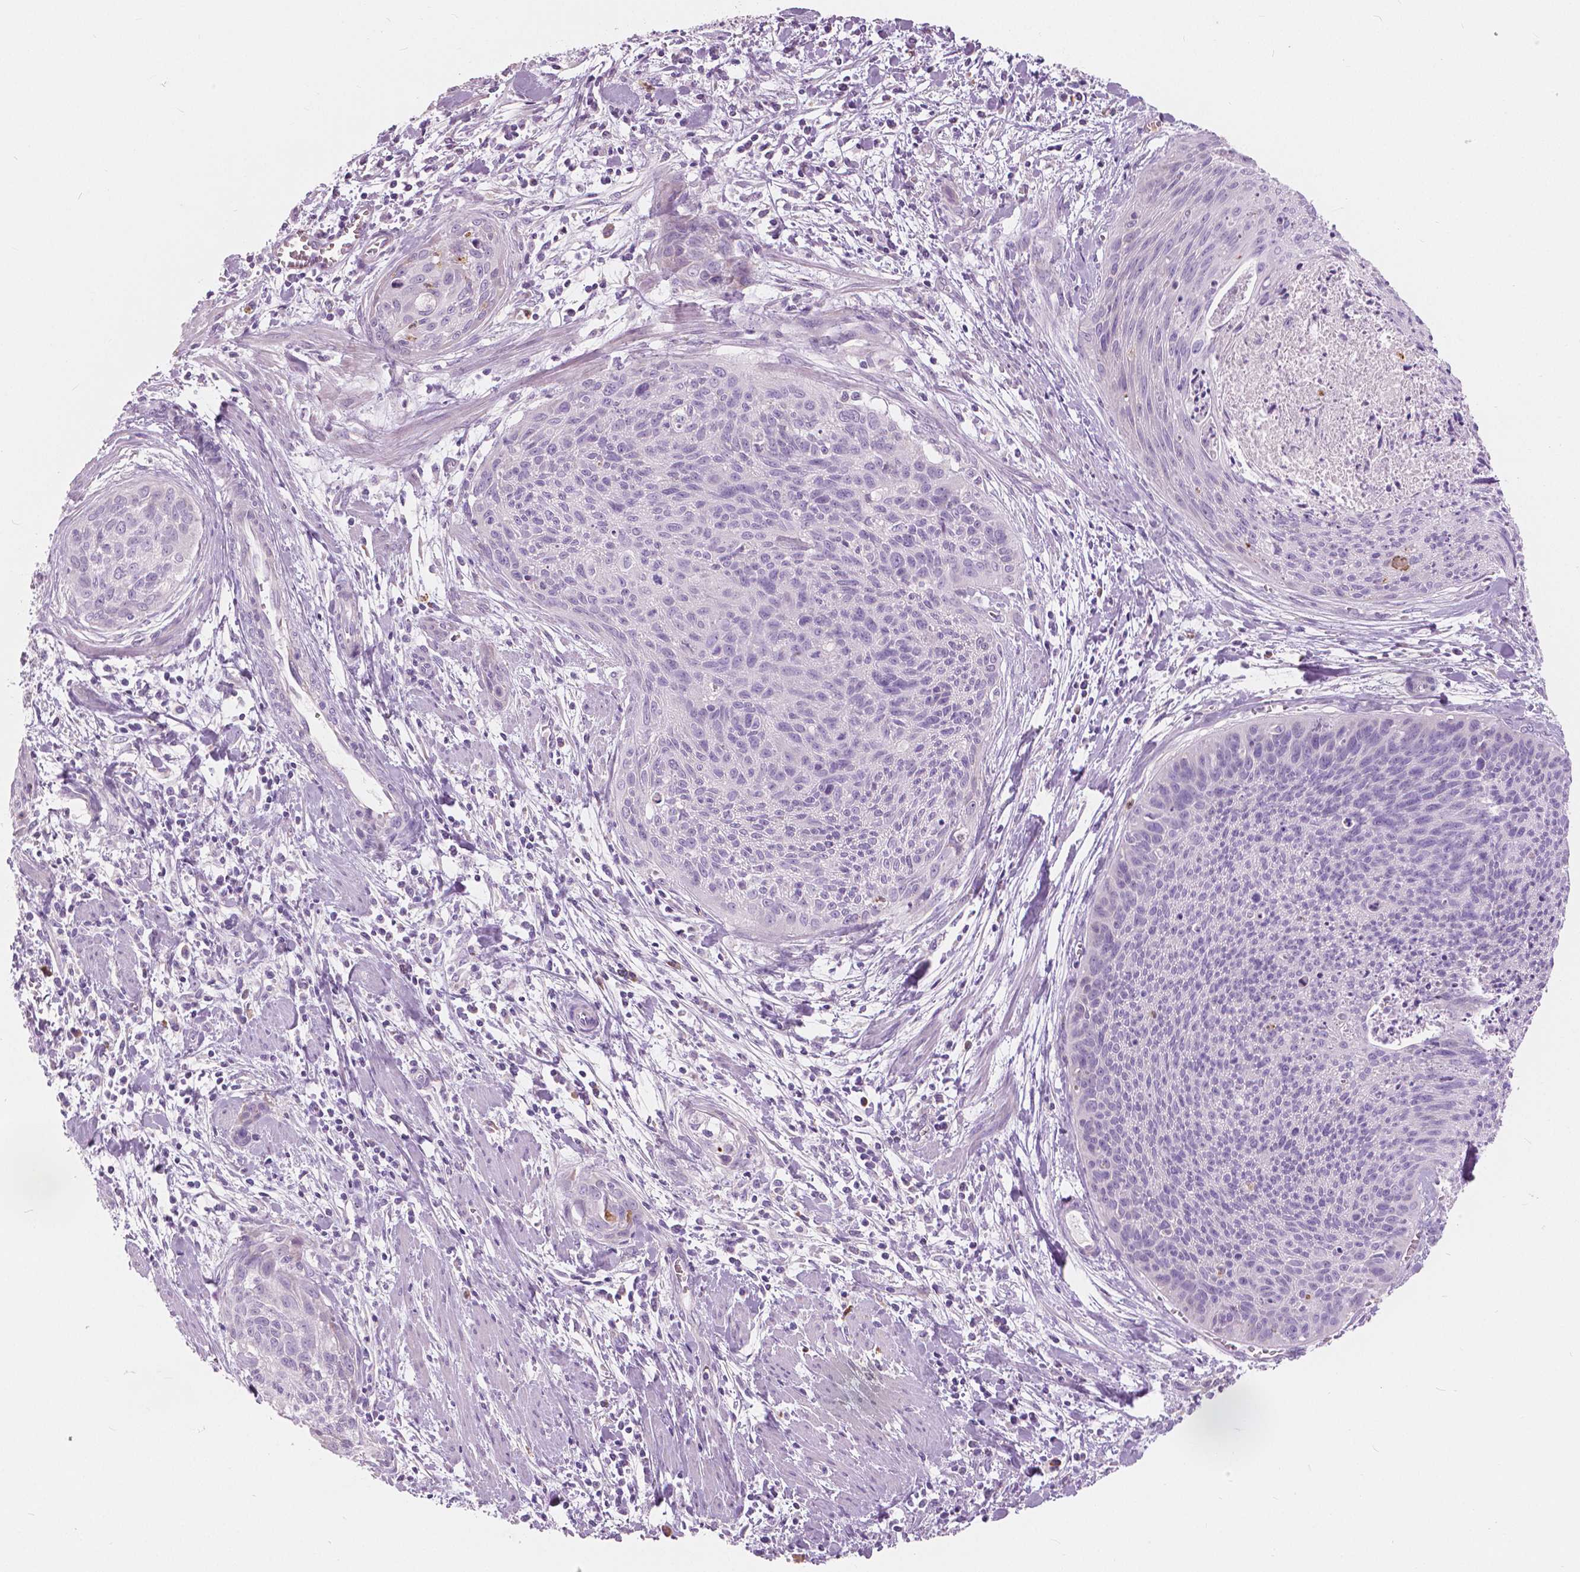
{"staining": {"intensity": "negative", "quantity": "none", "location": "none"}, "tissue": "cervical cancer", "cell_type": "Tumor cells", "image_type": "cancer", "snomed": [{"axis": "morphology", "description": "Squamous cell carcinoma, NOS"}, {"axis": "topography", "description": "Cervix"}], "caption": "Tumor cells show no significant protein positivity in cervical cancer. (Immunohistochemistry, brightfield microscopy, high magnification).", "gene": "CXCR2", "patient": {"sex": "female", "age": 55}}